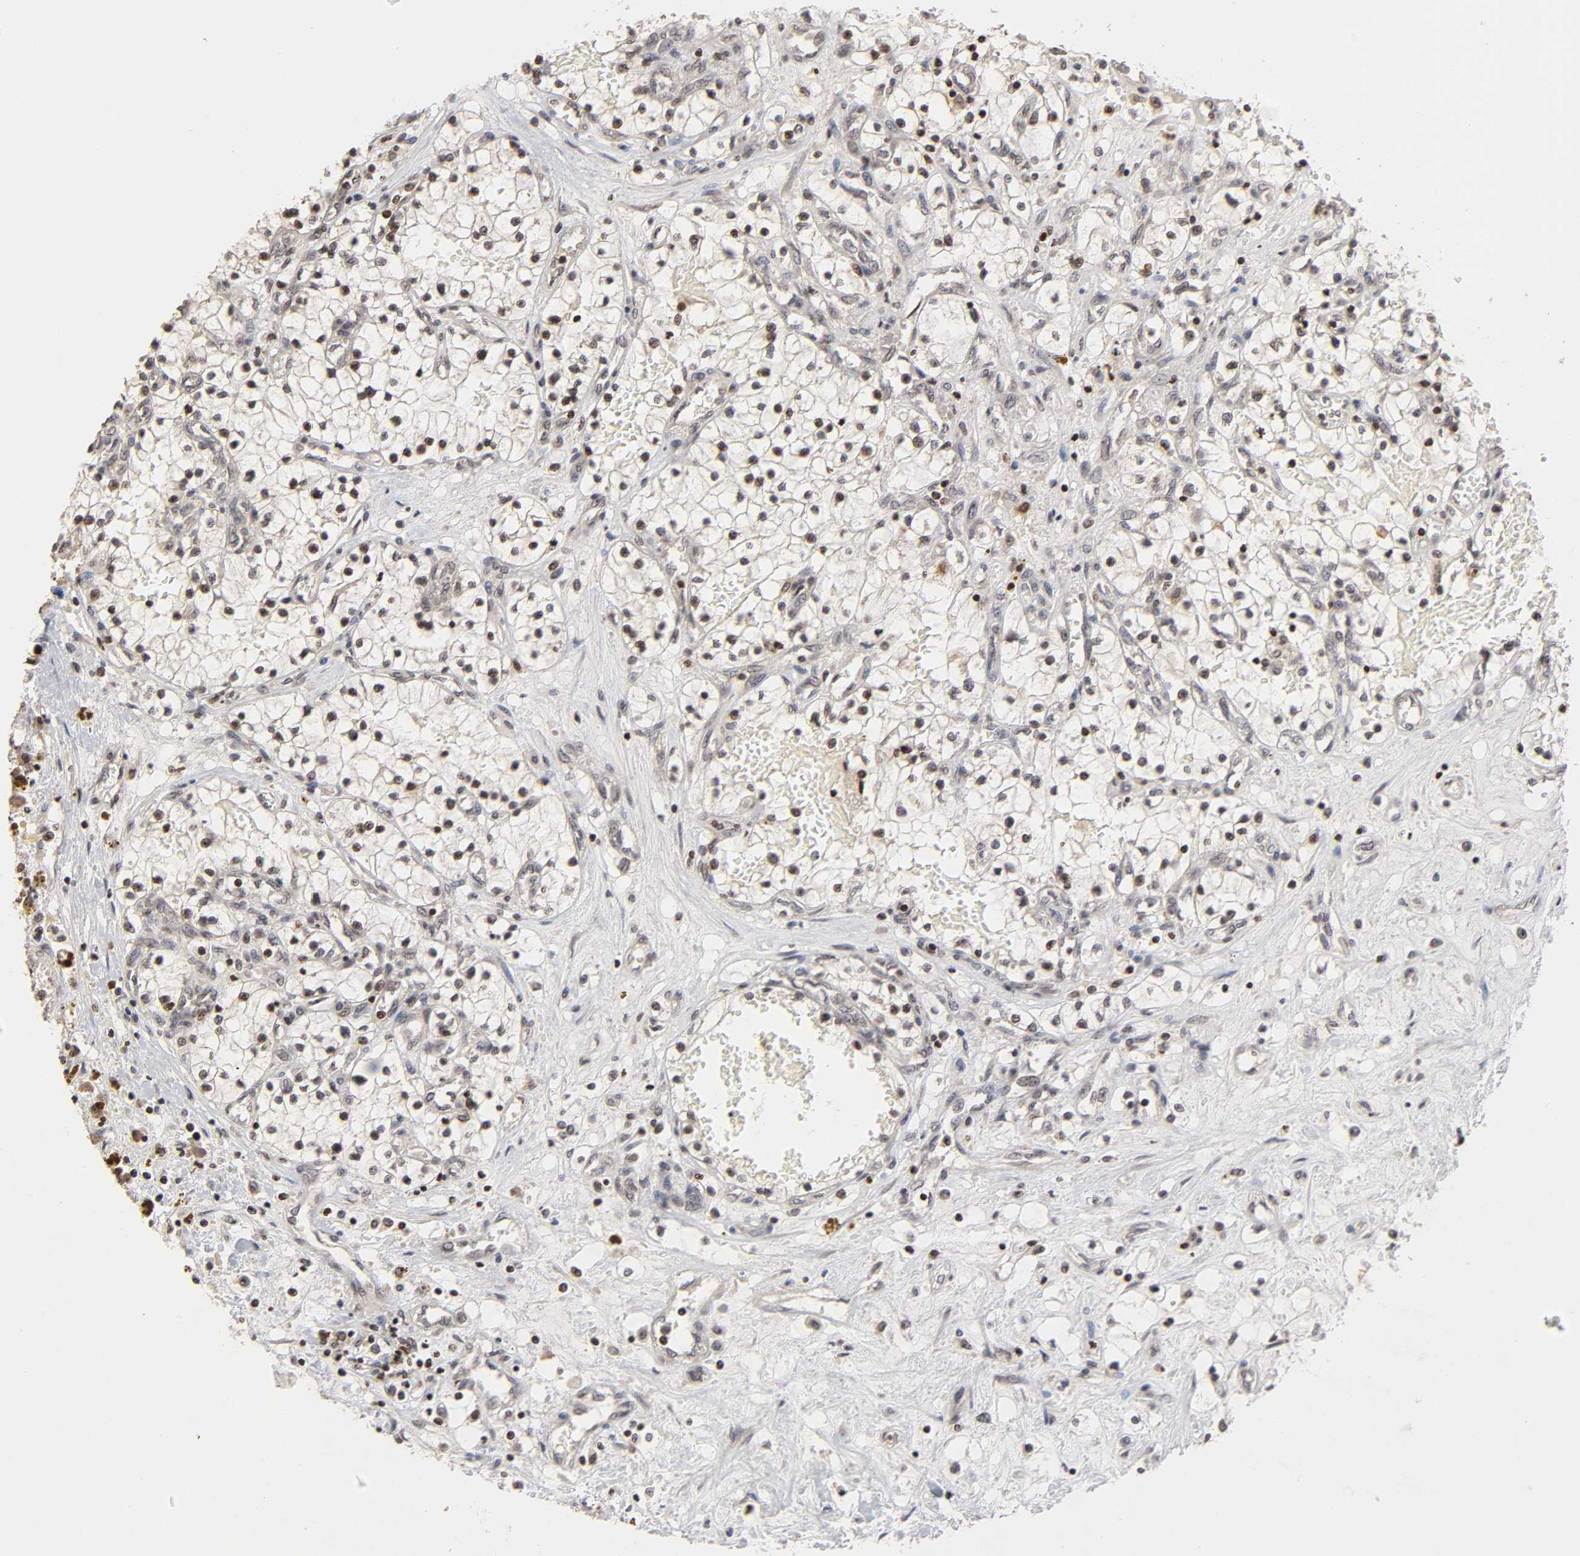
{"staining": {"intensity": "weak", "quantity": "<25%", "location": "nuclear"}, "tissue": "renal cancer", "cell_type": "Tumor cells", "image_type": "cancer", "snomed": [{"axis": "morphology", "description": "Adenocarcinoma, NOS"}, {"axis": "topography", "description": "Kidney"}], "caption": "This photomicrograph is of adenocarcinoma (renal) stained with immunohistochemistry (IHC) to label a protein in brown with the nuclei are counter-stained blue. There is no expression in tumor cells. (DAB (3,3'-diaminobenzidine) IHC with hematoxylin counter stain).", "gene": "ZNF473", "patient": {"sex": "male", "age": 68}}